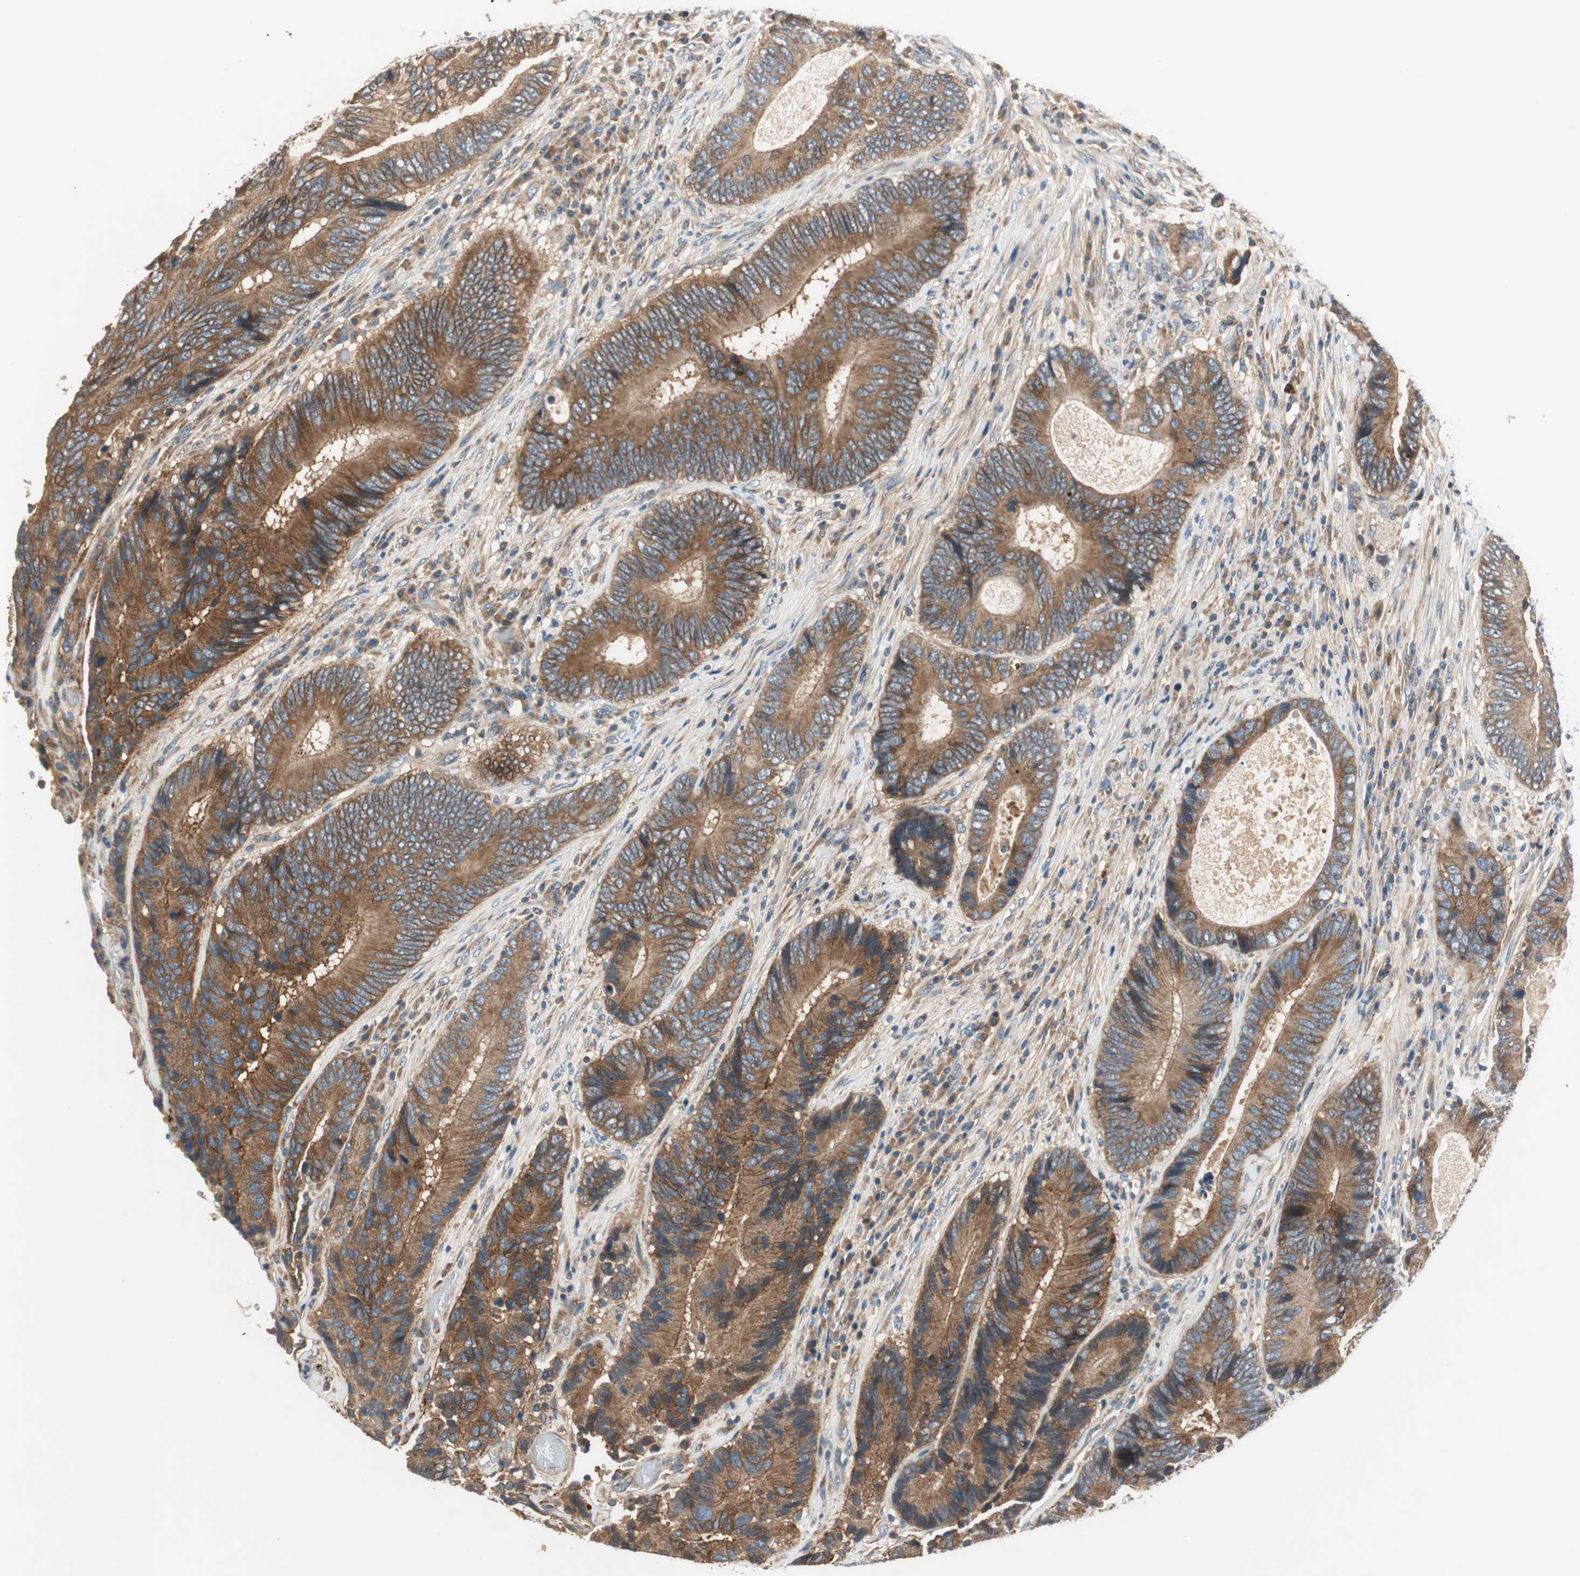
{"staining": {"intensity": "moderate", "quantity": ">75%", "location": "cytoplasmic/membranous"}, "tissue": "colorectal cancer", "cell_type": "Tumor cells", "image_type": "cancer", "snomed": [{"axis": "morphology", "description": "Adenocarcinoma, NOS"}, {"axis": "topography", "description": "Colon"}], "caption": "Brown immunohistochemical staining in colorectal cancer shows moderate cytoplasmic/membranous staining in about >75% of tumor cells.", "gene": "HPN", "patient": {"sex": "female", "age": 78}}